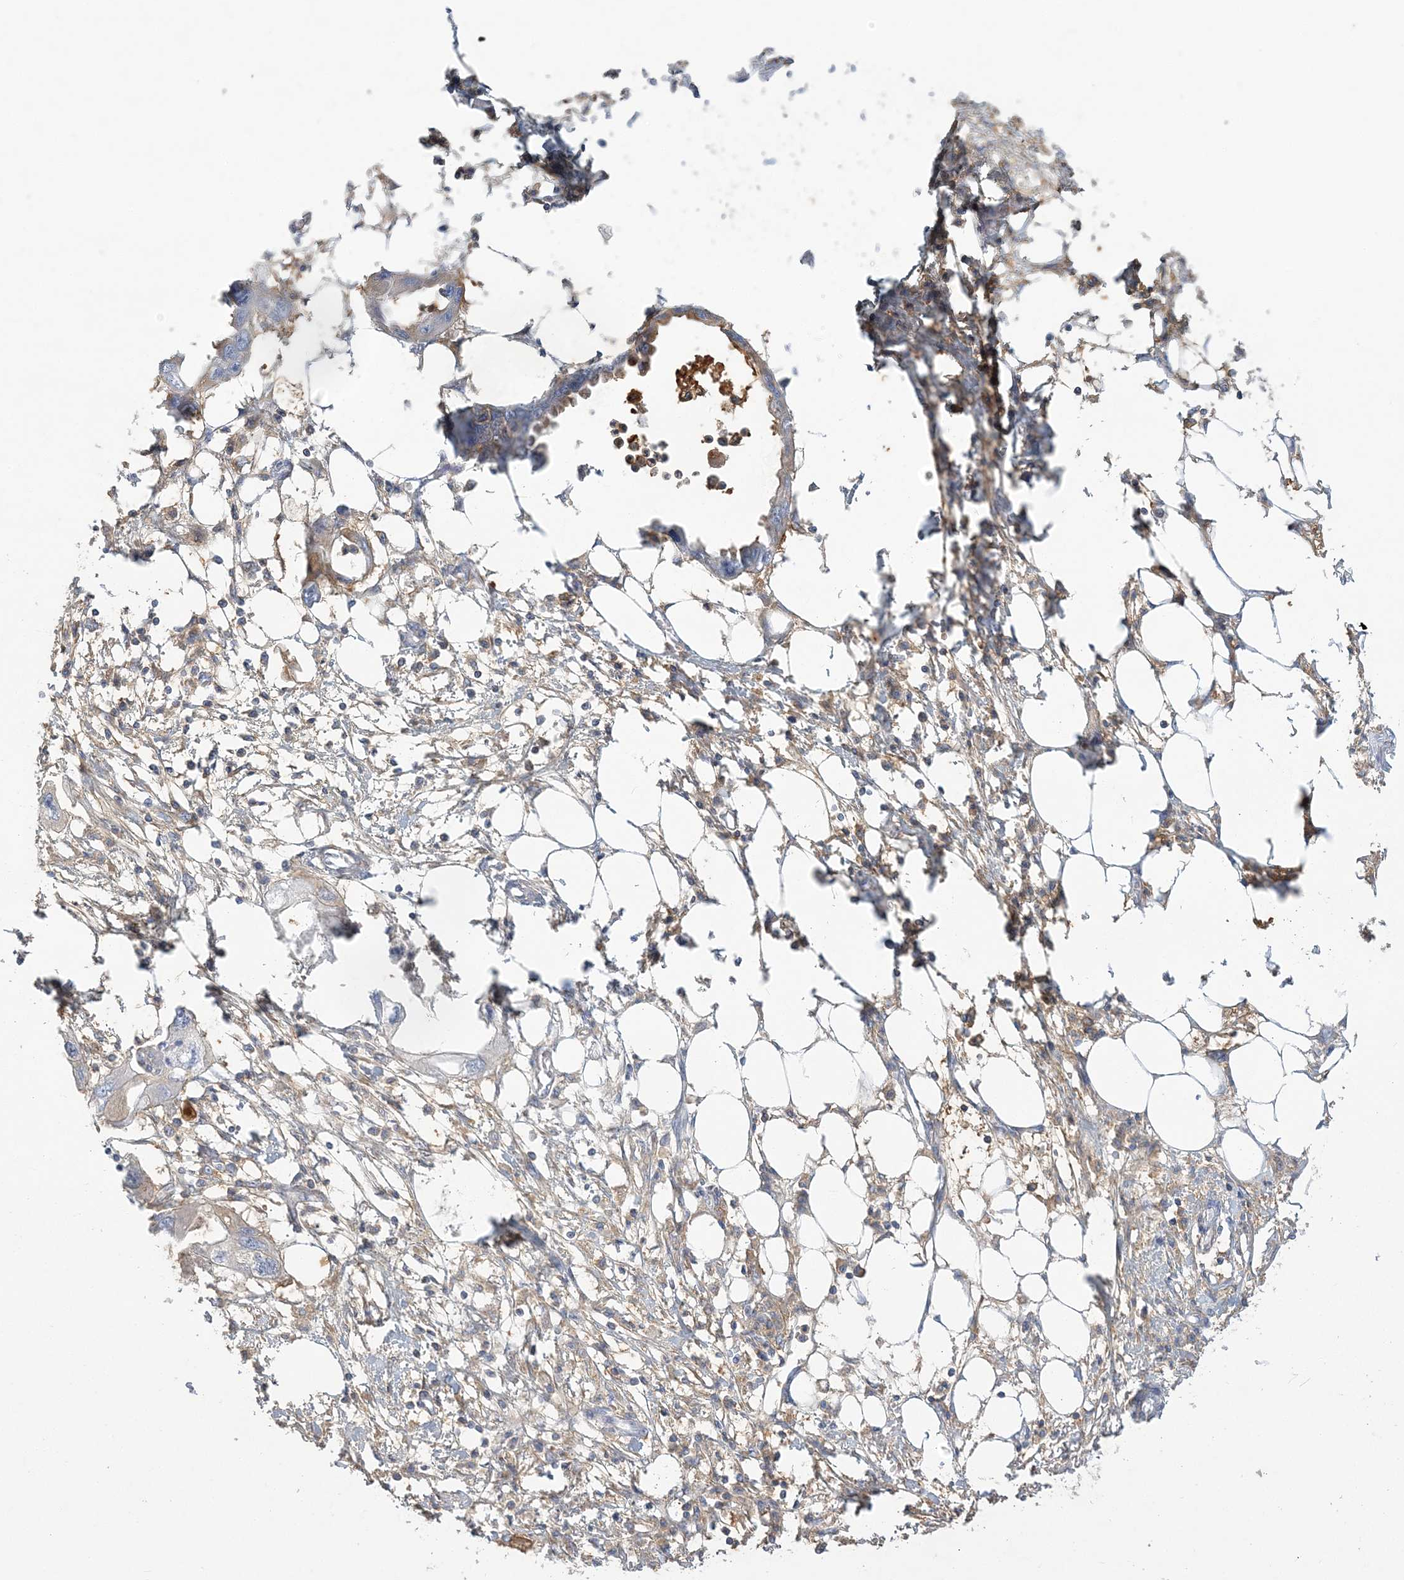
{"staining": {"intensity": "negative", "quantity": "none", "location": "none"}, "tissue": "endometrial cancer", "cell_type": "Tumor cells", "image_type": "cancer", "snomed": [{"axis": "morphology", "description": "Adenocarcinoma, NOS"}, {"axis": "morphology", "description": "Adenocarcinoma, metastatic, NOS"}, {"axis": "topography", "description": "Adipose tissue"}, {"axis": "topography", "description": "Endometrium"}], "caption": "This is an immunohistochemistry photomicrograph of endometrial cancer. There is no positivity in tumor cells.", "gene": "ANKS1A", "patient": {"sex": "female", "age": 67}}